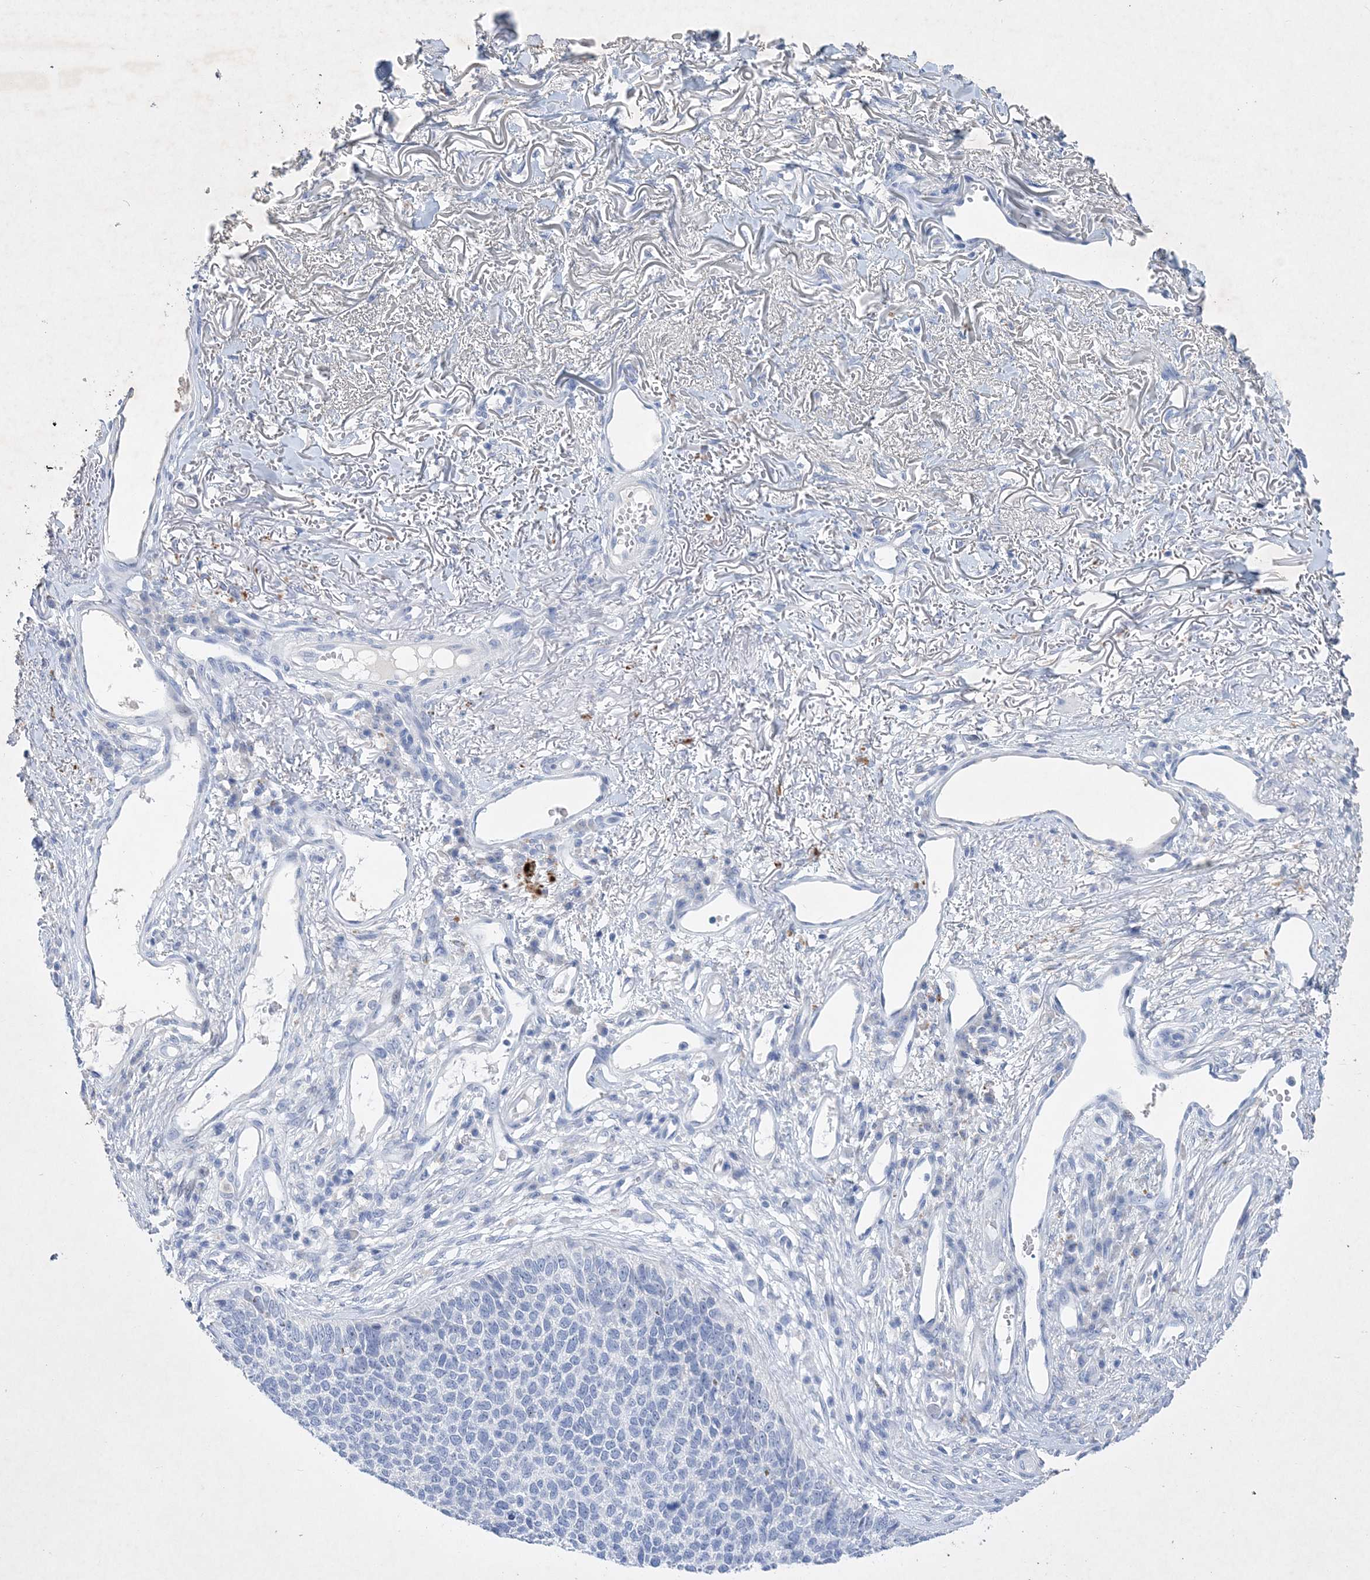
{"staining": {"intensity": "negative", "quantity": "none", "location": "none"}, "tissue": "skin cancer", "cell_type": "Tumor cells", "image_type": "cancer", "snomed": [{"axis": "morphology", "description": "Basal cell carcinoma"}, {"axis": "topography", "description": "Skin"}], "caption": "This photomicrograph is of skin basal cell carcinoma stained with immunohistochemistry to label a protein in brown with the nuclei are counter-stained blue. There is no staining in tumor cells.", "gene": "COPS8", "patient": {"sex": "female", "age": 84}}